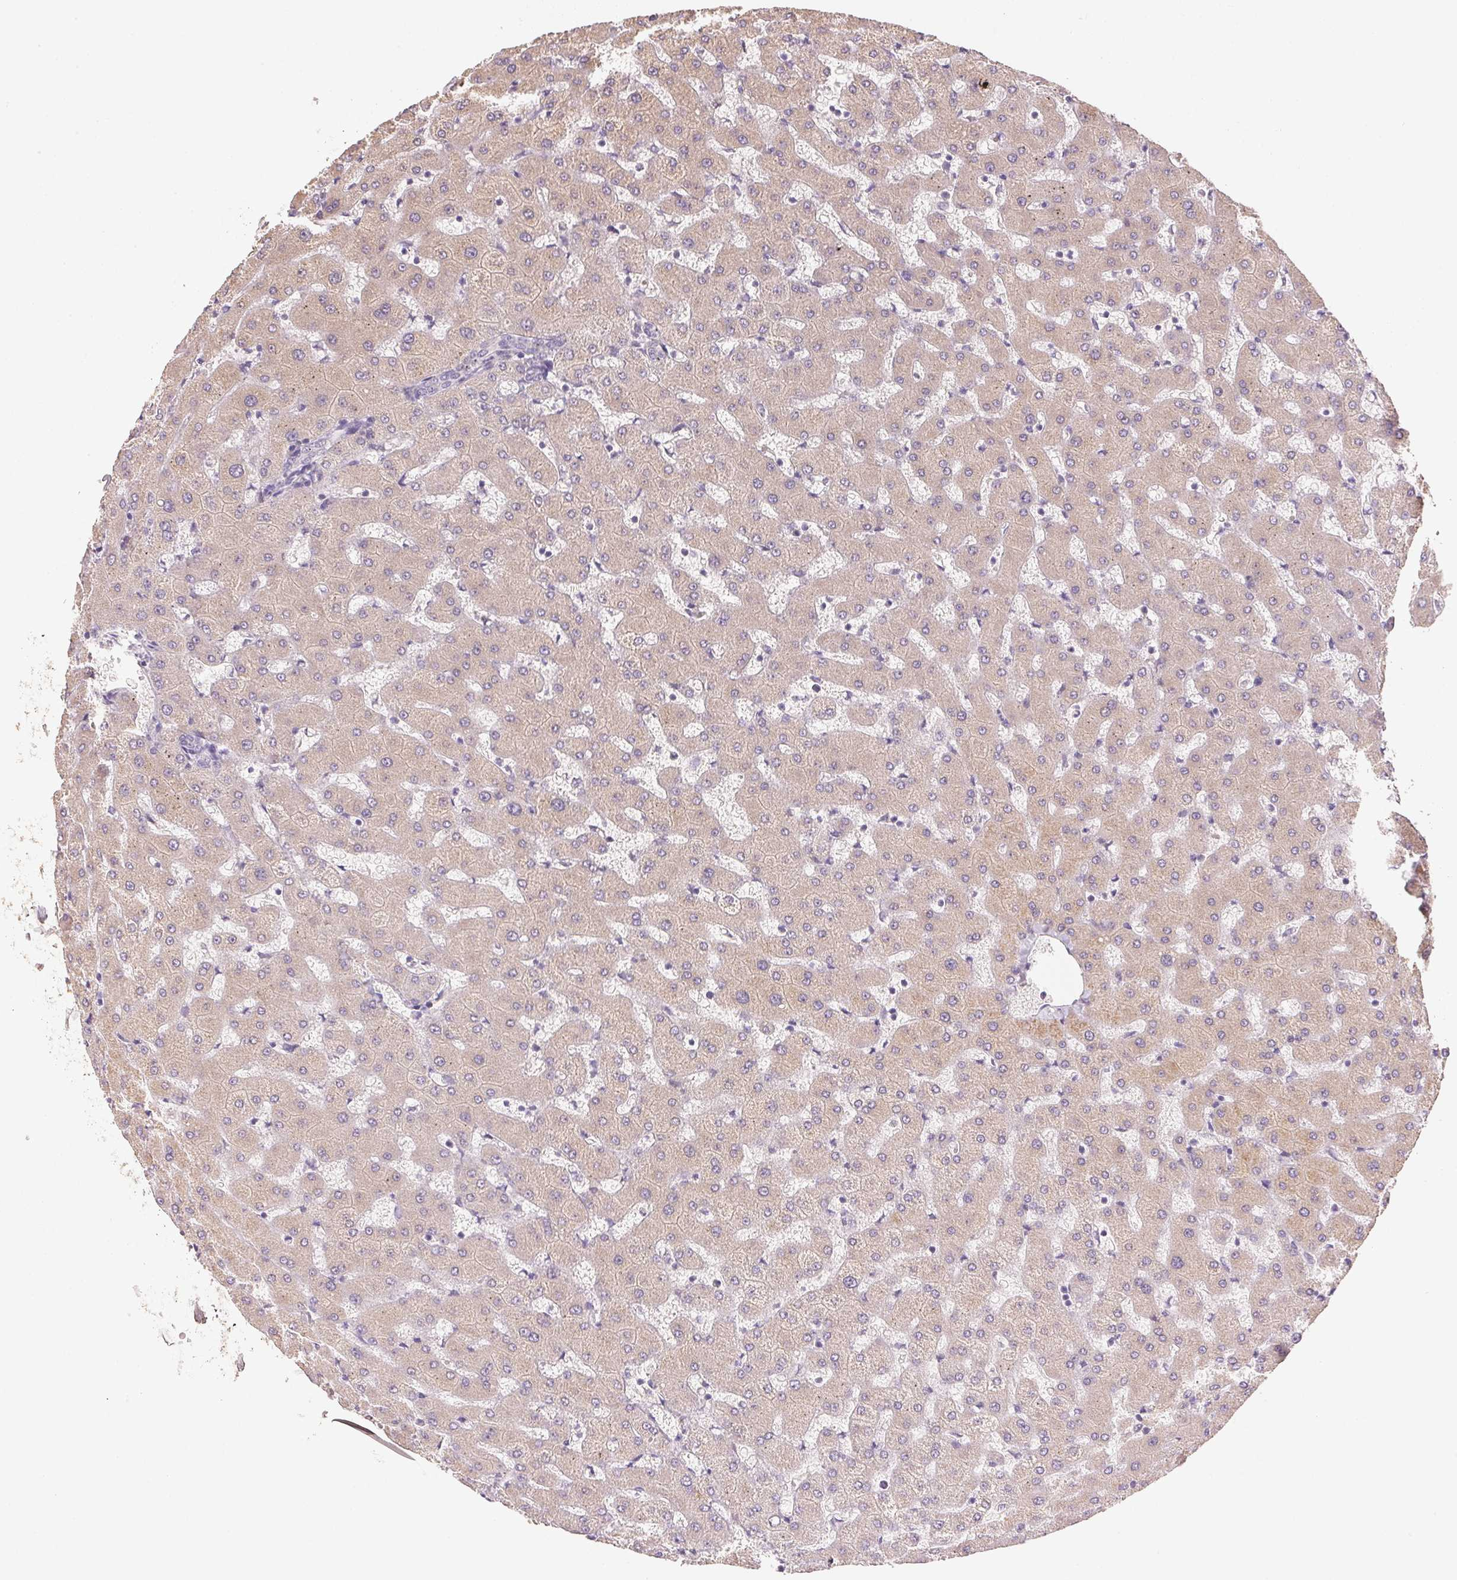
{"staining": {"intensity": "negative", "quantity": "none", "location": "none"}, "tissue": "liver", "cell_type": "Cholangiocytes", "image_type": "normal", "snomed": [{"axis": "morphology", "description": "Normal tissue, NOS"}, {"axis": "topography", "description": "Liver"}], "caption": "A micrograph of liver stained for a protein displays no brown staining in cholangiocytes.", "gene": "DHCR24", "patient": {"sex": "female", "age": 63}}